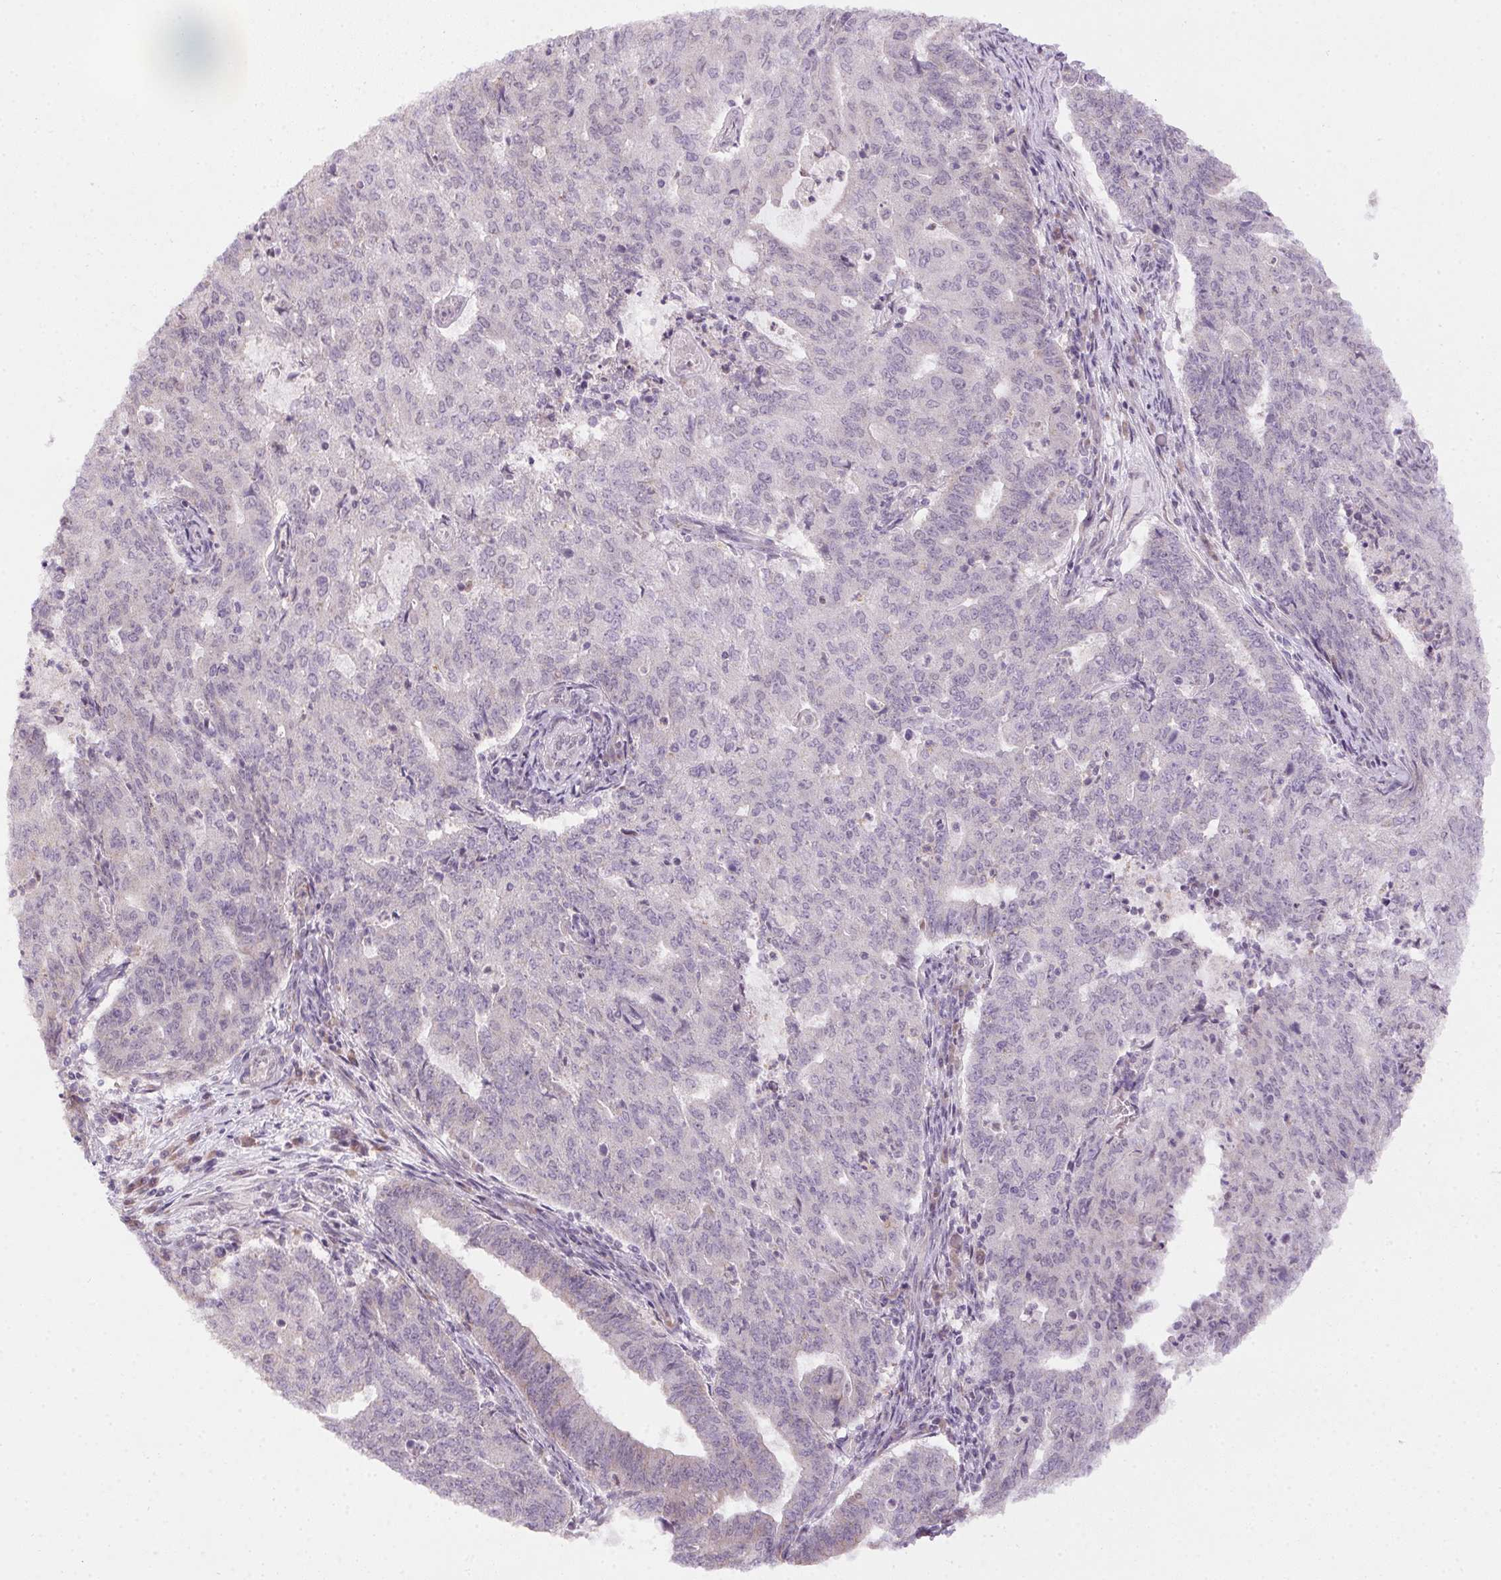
{"staining": {"intensity": "negative", "quantity": "none", "location": "none"}, "tissue": "endometrial cancer", "cell_type": "Tumor cells", "image_type": "cancer", "snomed": [{"axis": "morphology", "description": "Adenocarcinoma, NOS"}, {"axis": "topography", "description": "Endometrium"}], "caption": "A high-resolution image shows immunohistochemistry (IHC) staining of adenocarcinoma (endometrial), which exhibits no significant positivity in tumor cells.", "gene": "SPACA9", "patient": {"sex": "female", "age": 82}}